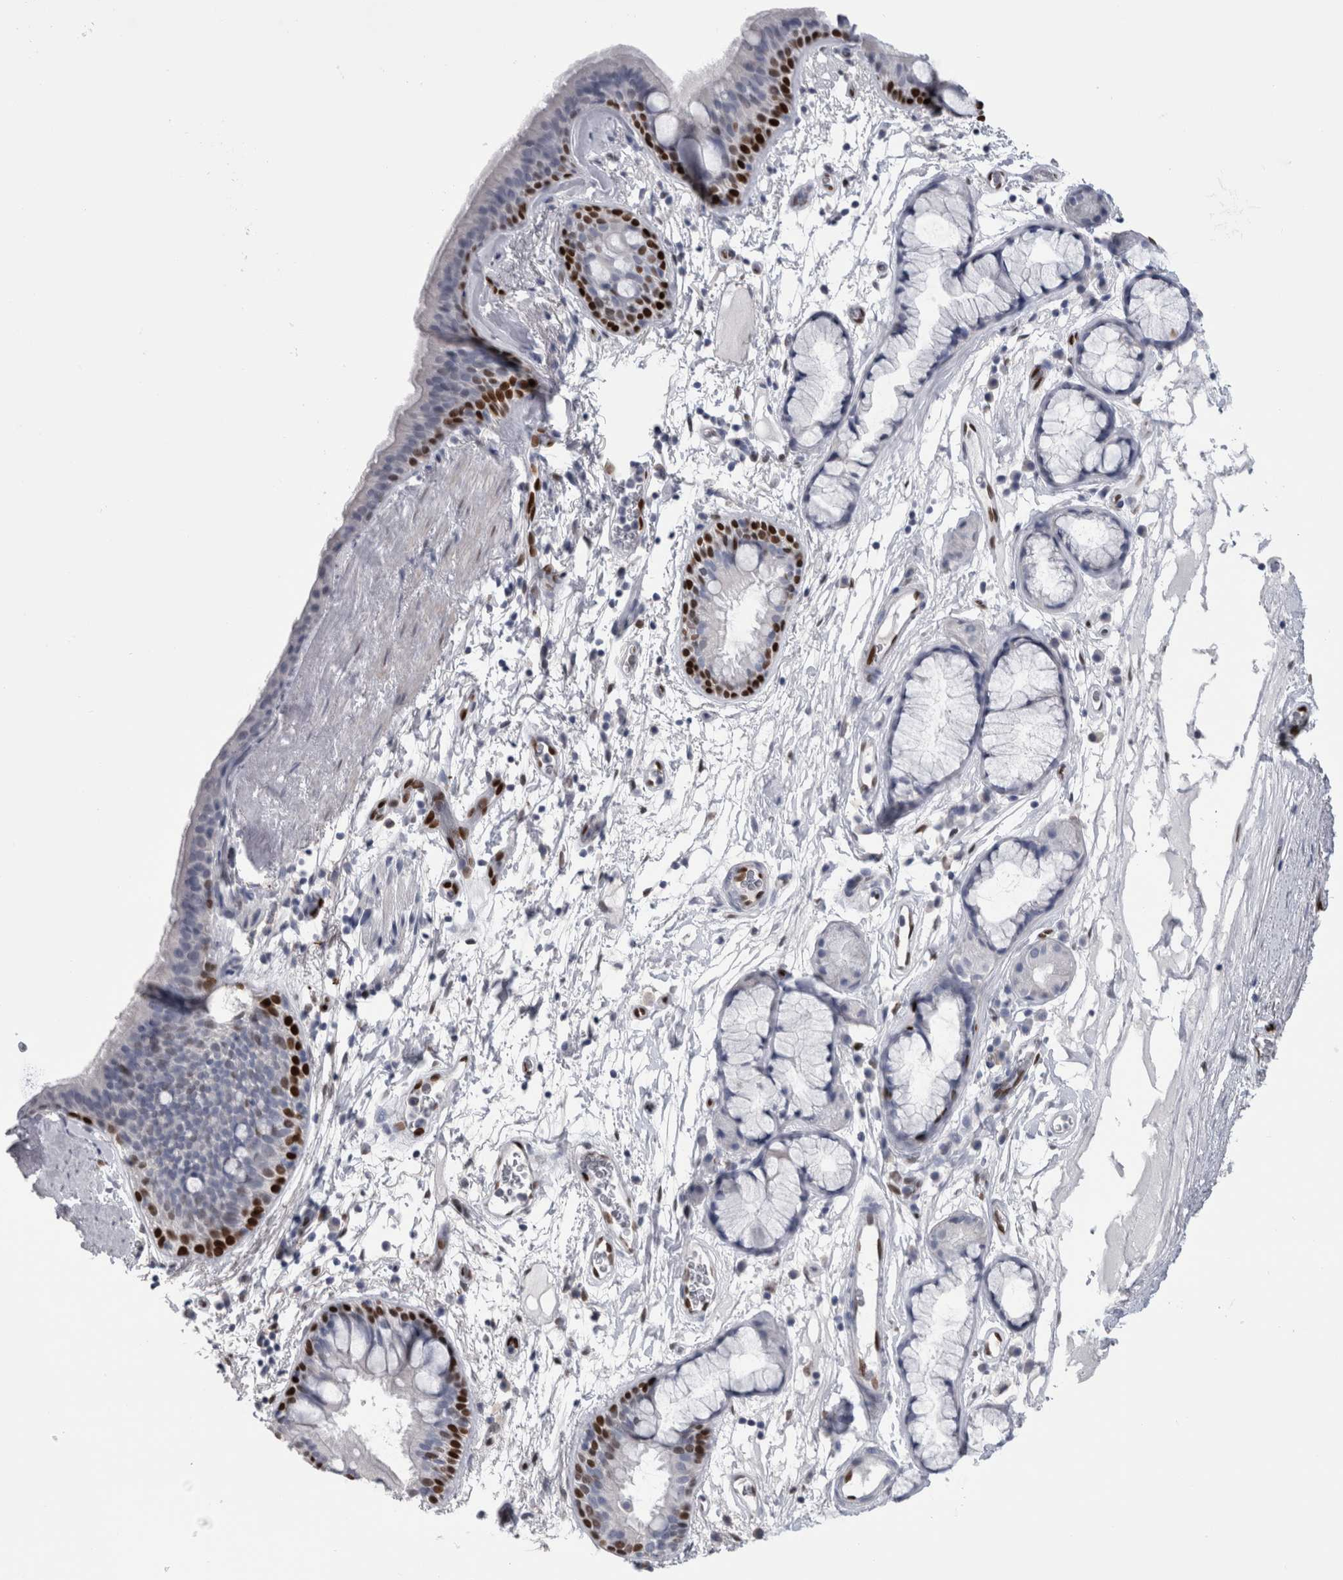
{"staining": {"intensity": "strong", "quantity": "25%-75%", "location": "nuclear"}, "tissue": "bronchus", "cell_type": "Respiratory epithelial cells", "image_type": "normal", "snomed": [{"axis": "morphology", "description": "Normal tissue, NOS"}, {"axis": "topography", "description": "Cartilage tissue"}], "caption": "Protein expression analysis of benign bronchus shows strong nuclear positivity in approximately 25%-75% of respiratory epithelial cells. The staining is performed using DAB (3,3'-diaminobenzidine) brown chromogen to label protein expression. The nuclei are counter-stained blue using hematoxylin.", "gene": "IL33", "patient": {"sex": "female", "age": 63}}